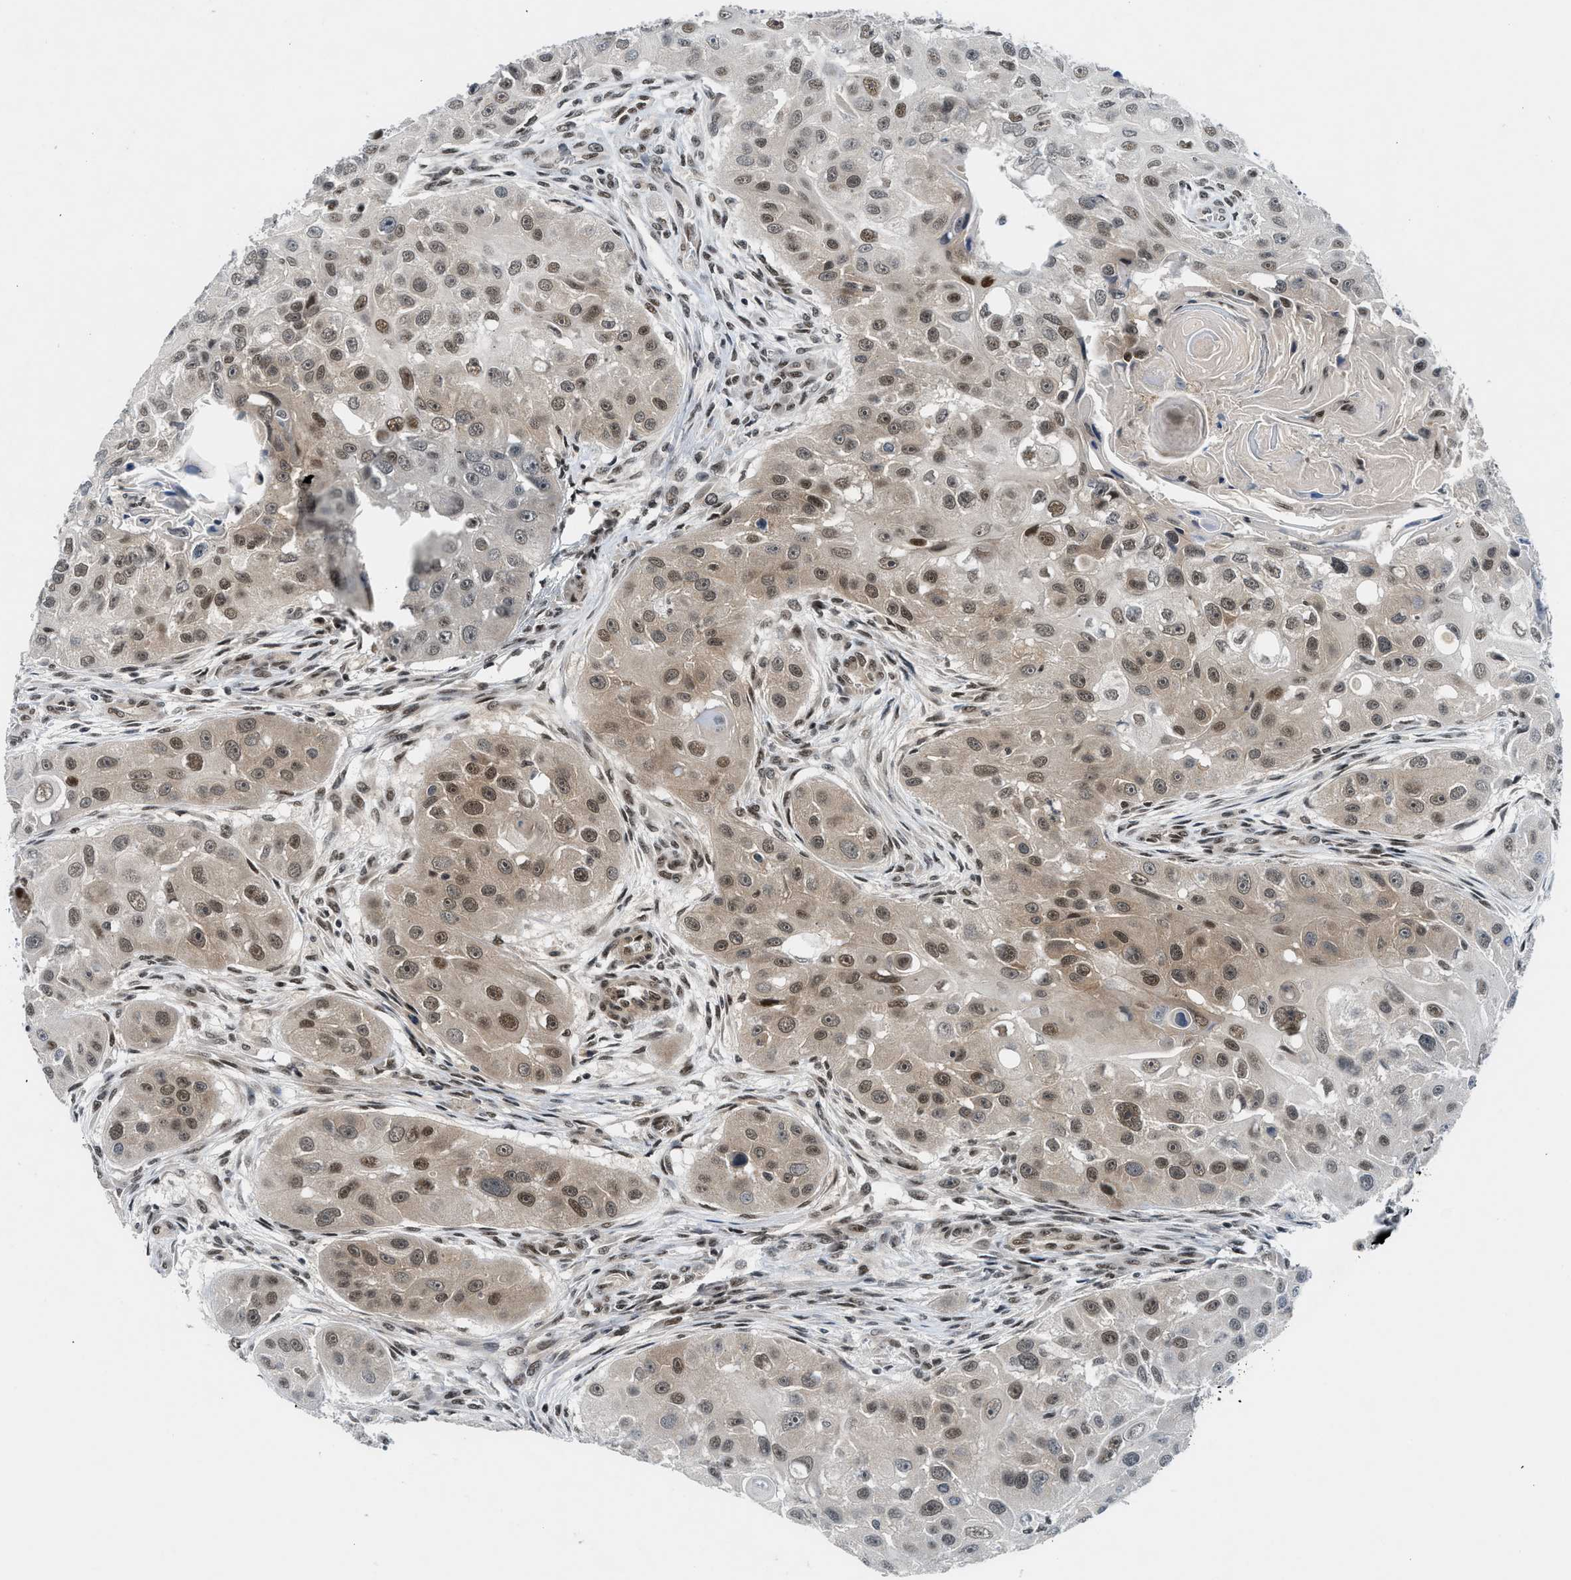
{"staining": {"intensity": "moderate", "quantity": ">75%", "location": "nuclear"}, "tissue": "head and neck cancer", "cell_type": "Tumor cells", "image_type": "cancer", "snomed": [{"axis": "morphology", "description": "Normal tissue, NOS"}, {"axis": "morphology", "description": "Squamous cell carcinoma, NOS"}, {"axis": "topography", "description": "Skeletal muscle"}, {"axis": "topography", "description": "Head-Neck"}], "caption": "This photomicrograph displays squamous cell carcinoma (head and neck) stained with immunohistochemistry to label a protein in brown. The nuclear of tumor cells show moderate positivity for the protein. Nuclei are counter-stained blue.", "gene": "NCOA1", "patient": {"sex": "male", "age": 51}}